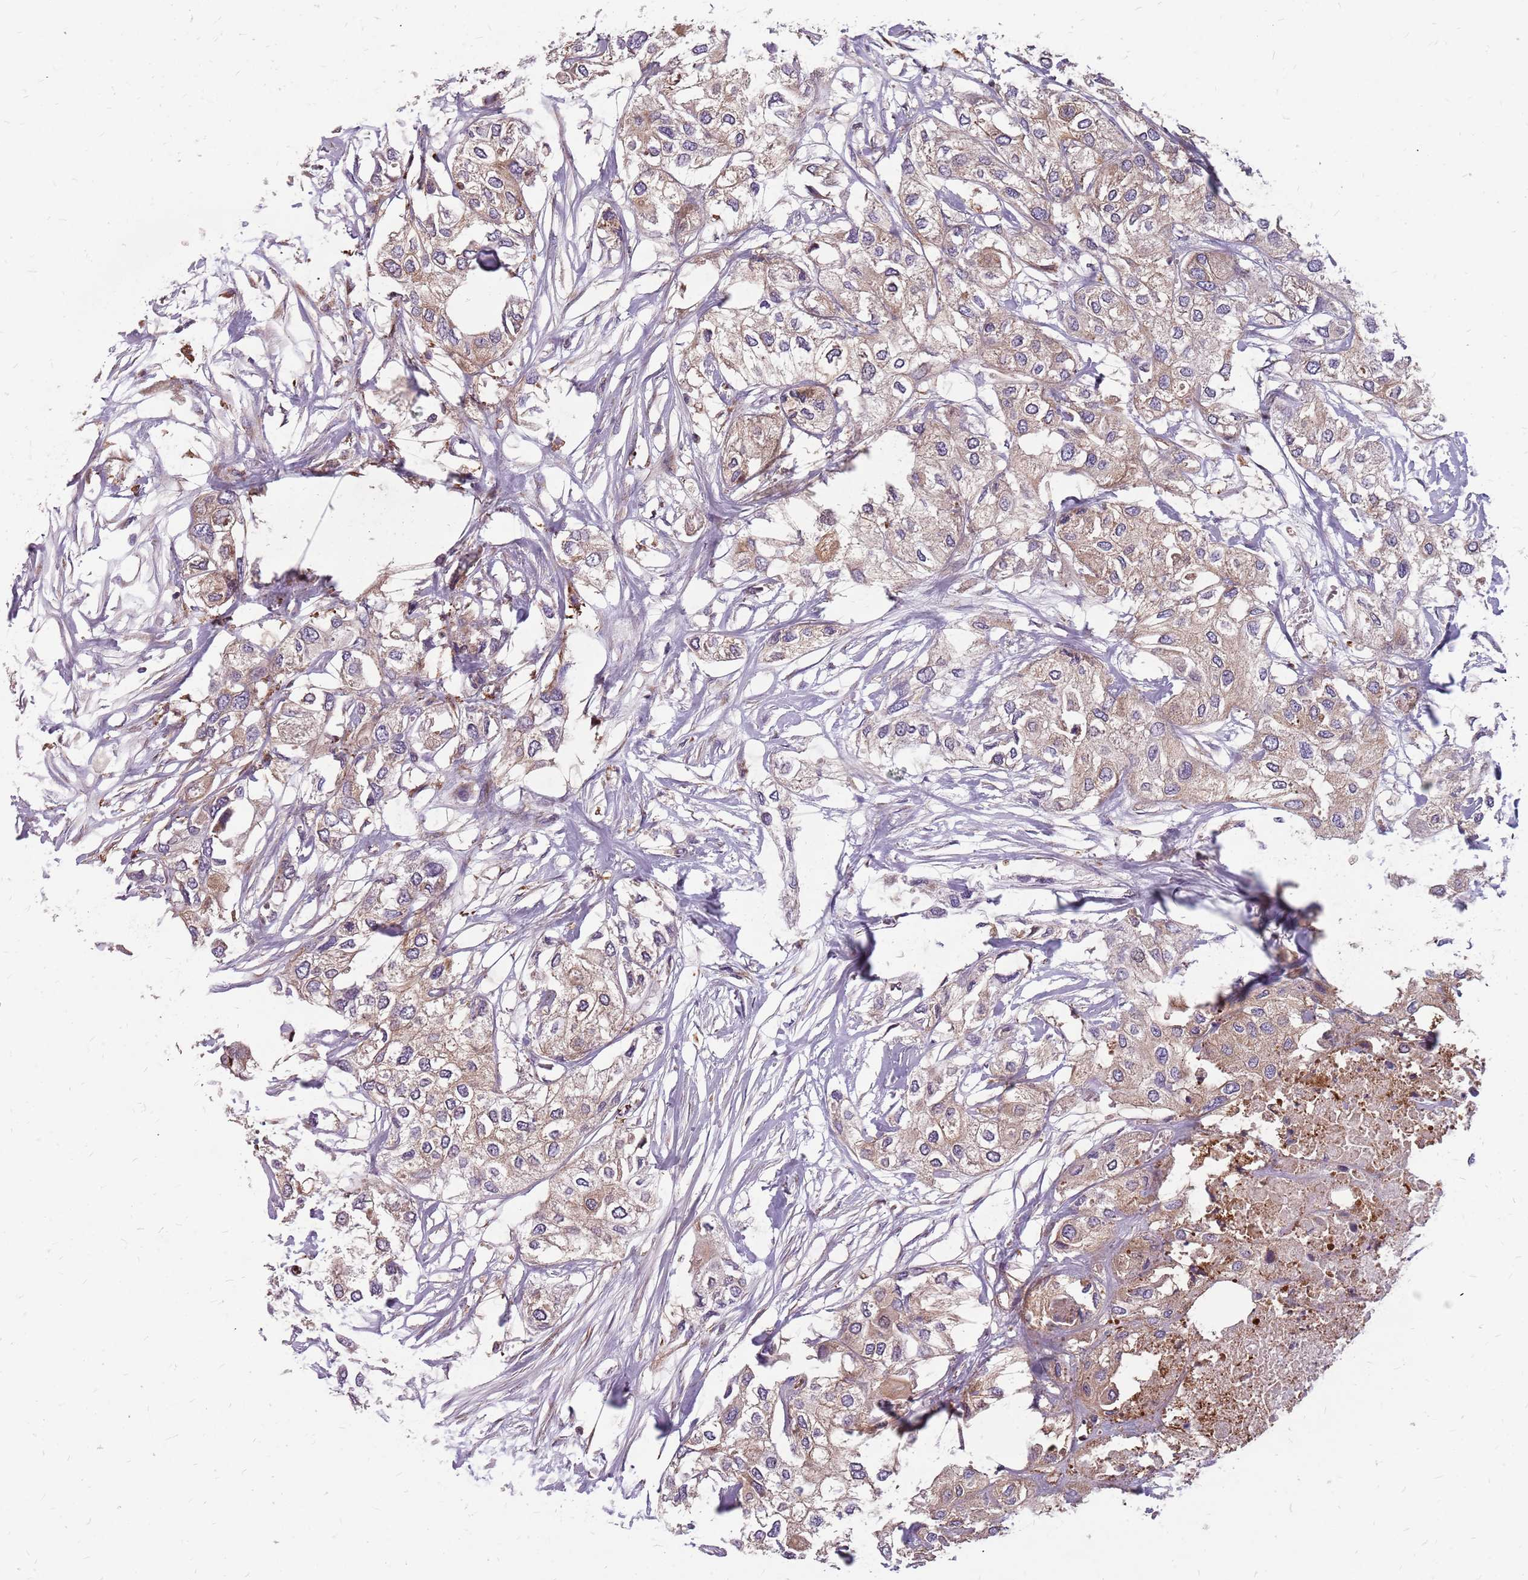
{"staining": {"intensity": "weak", "quantity": ">75%", "location": "cytoplasmic/membranous"}, "tissue": "urothelial cancer", "cell_type": "Tumor cells", "image_type": "cancer", "snomed": [{"axis": "morphology", "description": "Urothelial carcinoma, High grade"}, {"axis": "topography", "description": "Urinary bladder"}], "caption": "Immunohistochemistry histopathology image of human urothelial cancer stained for a protein (brown), which demonstrates low levels of weak cytoplasmic/membranous staining in about >75% of tumor cells.", "gene": "NME4", "patient": {"sex": "male", "age": 64}}